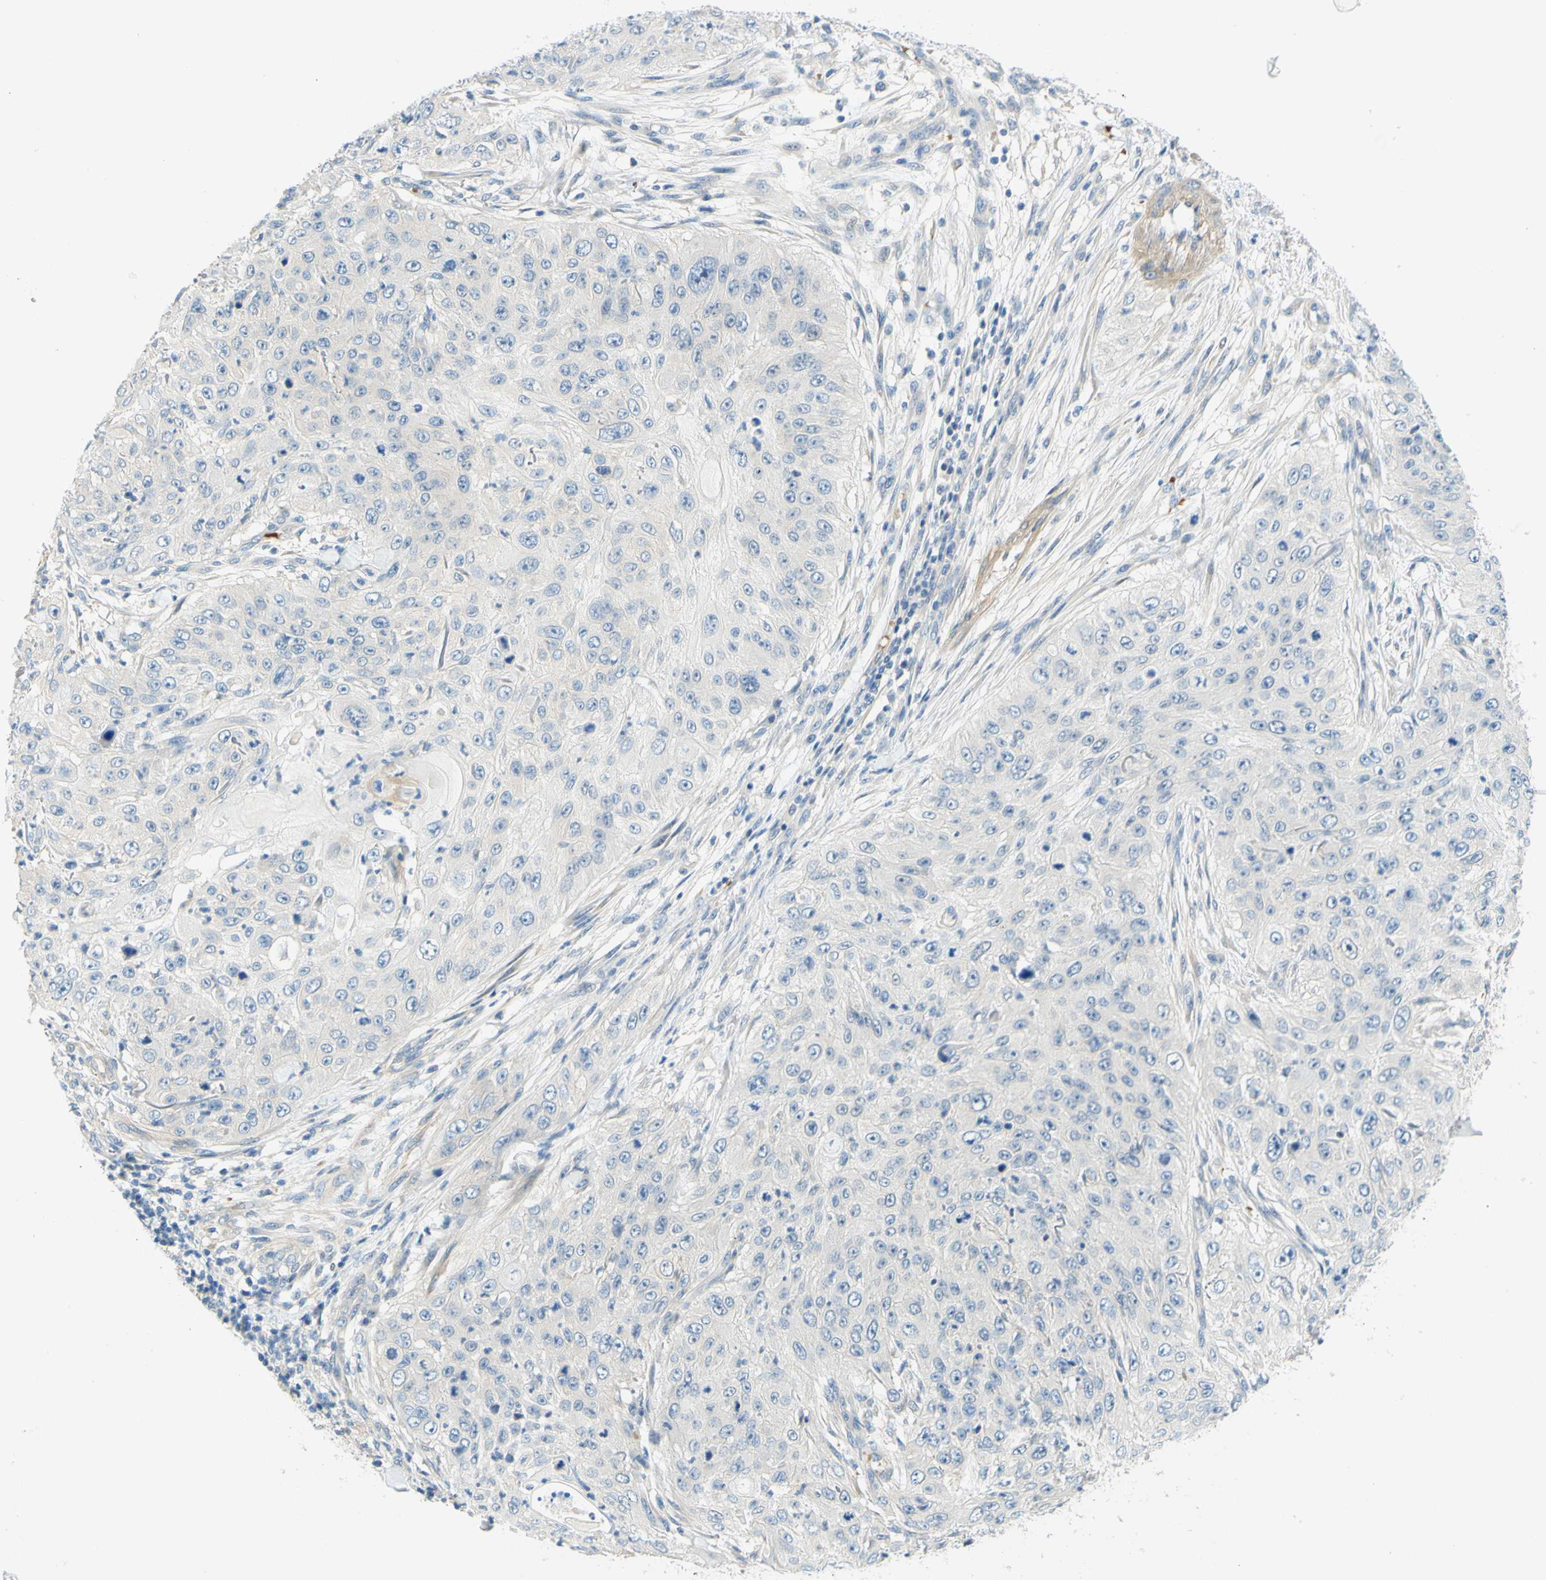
{"staining": {"intensity": "negative", "quantity": "none", "location": "none"}, "tissue": "skin cancer", "cell_type": "Tumor cells", "image_type": "cancer", "snomed": [{"axis": "morphology", "description": "Squamous cell carcinoma, NOS"}, {"axis": "topography", "description": "Skin"}], "caption": "Immunohistochemistry (IHC) of skin cancer (squamous cell carcinoma) shows no positivity in tumor cells.", "gene": "ENTREP2", "patient": {"sex": "female", "age": 80}}